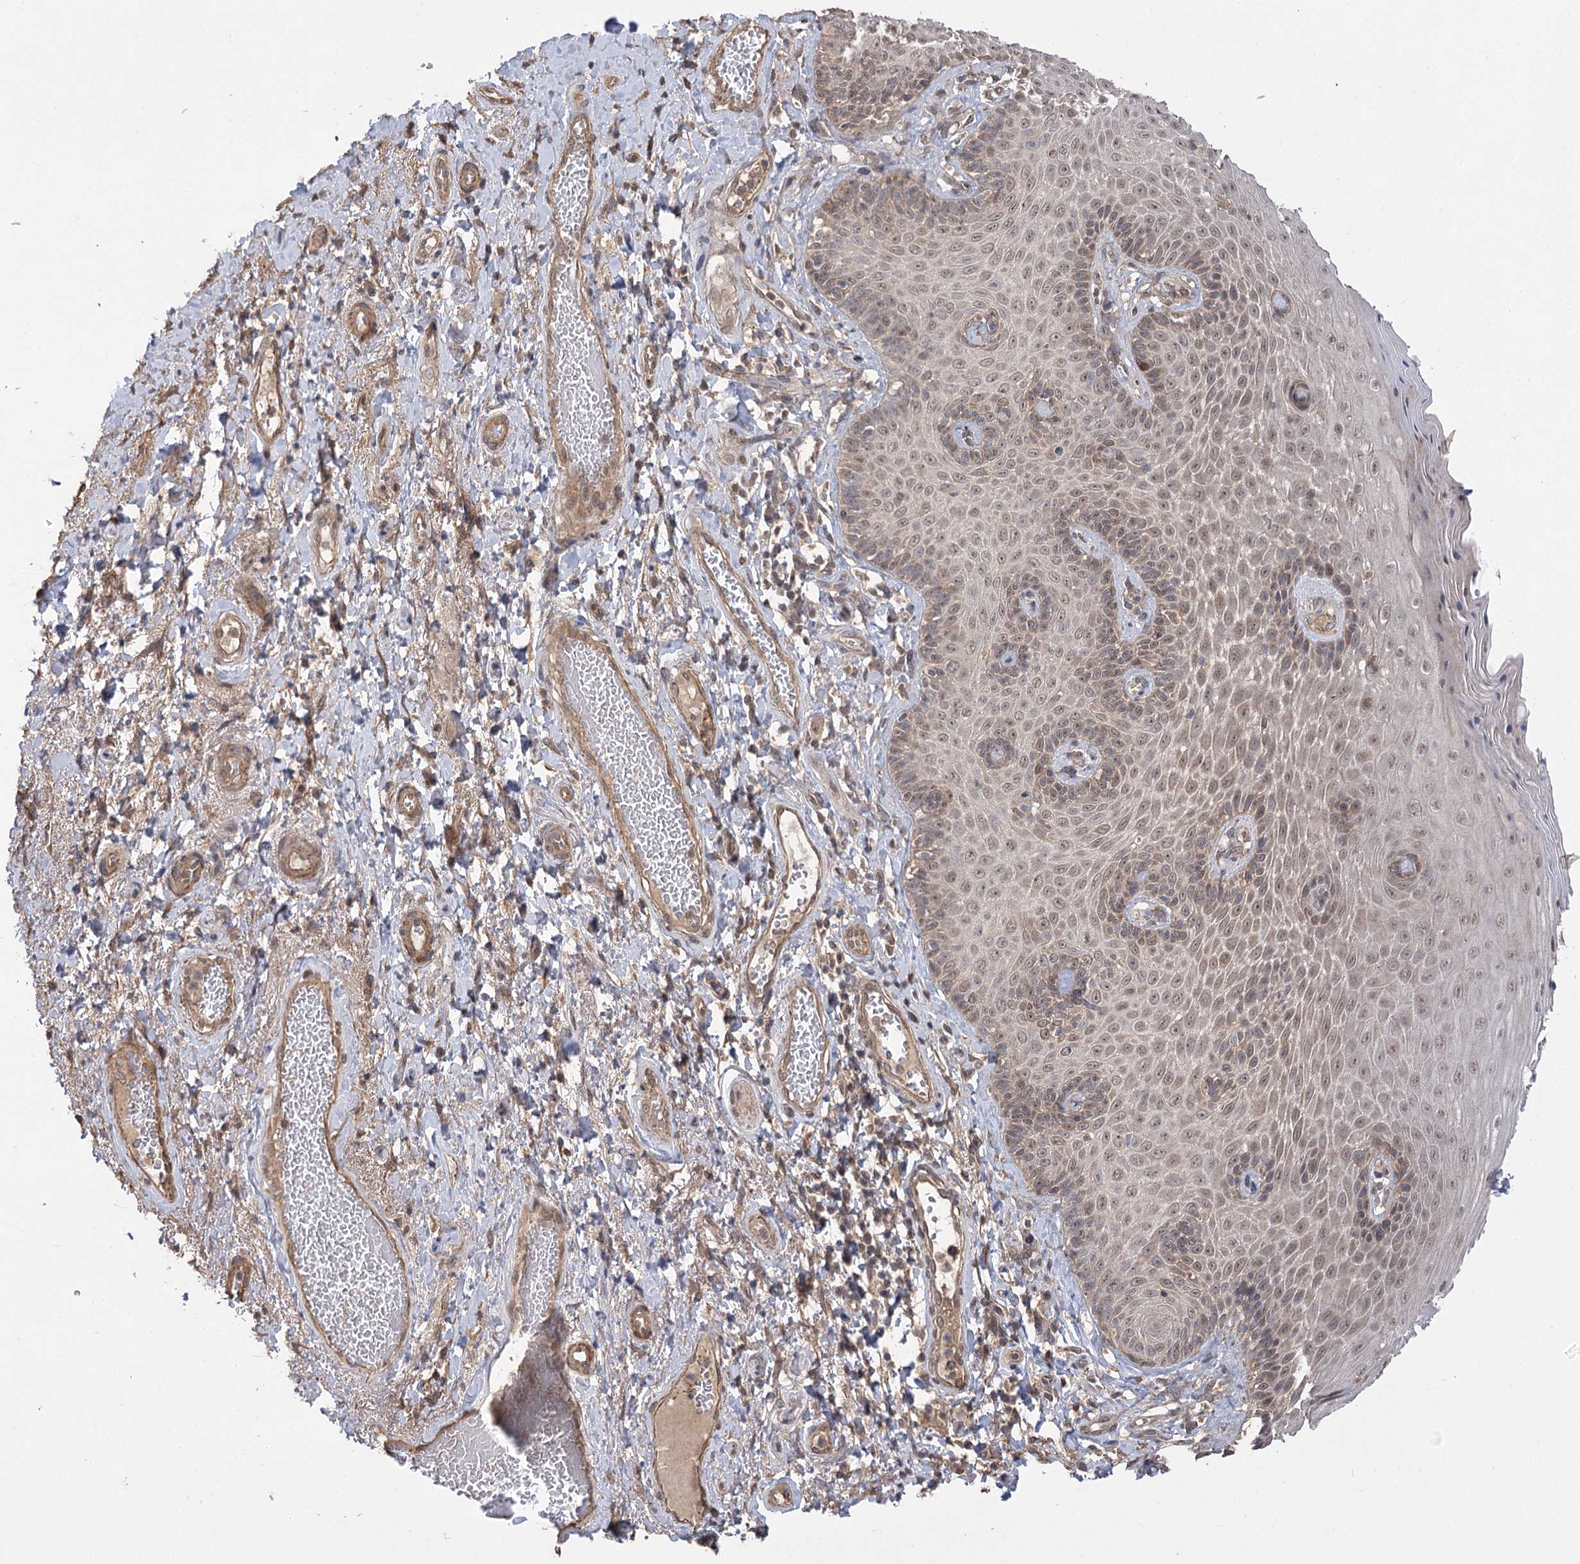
{"staining": {"intensity": "moderate", "quantity": "25%-75%", "location": "cytoplasmic/membranous,nuclear"}, "tissue": "skin", "cell_type": "Epidermal cells", "image_type": "normal", "snomed": [{"axis": "morphology", "description": "Normal tissue, NOS"}, {"axis": "topography", "description": "Anal"}], "caption": "A micrograph of skin stained for a protein displays moderate cytoplasmic/membranous,nuclear brown staining in epidermal cells. (DAB IHC, brown staining for protein, blue staining for nuclei).", "gene": "TENM2", "patient": {"sex": "male", "age": 69}}